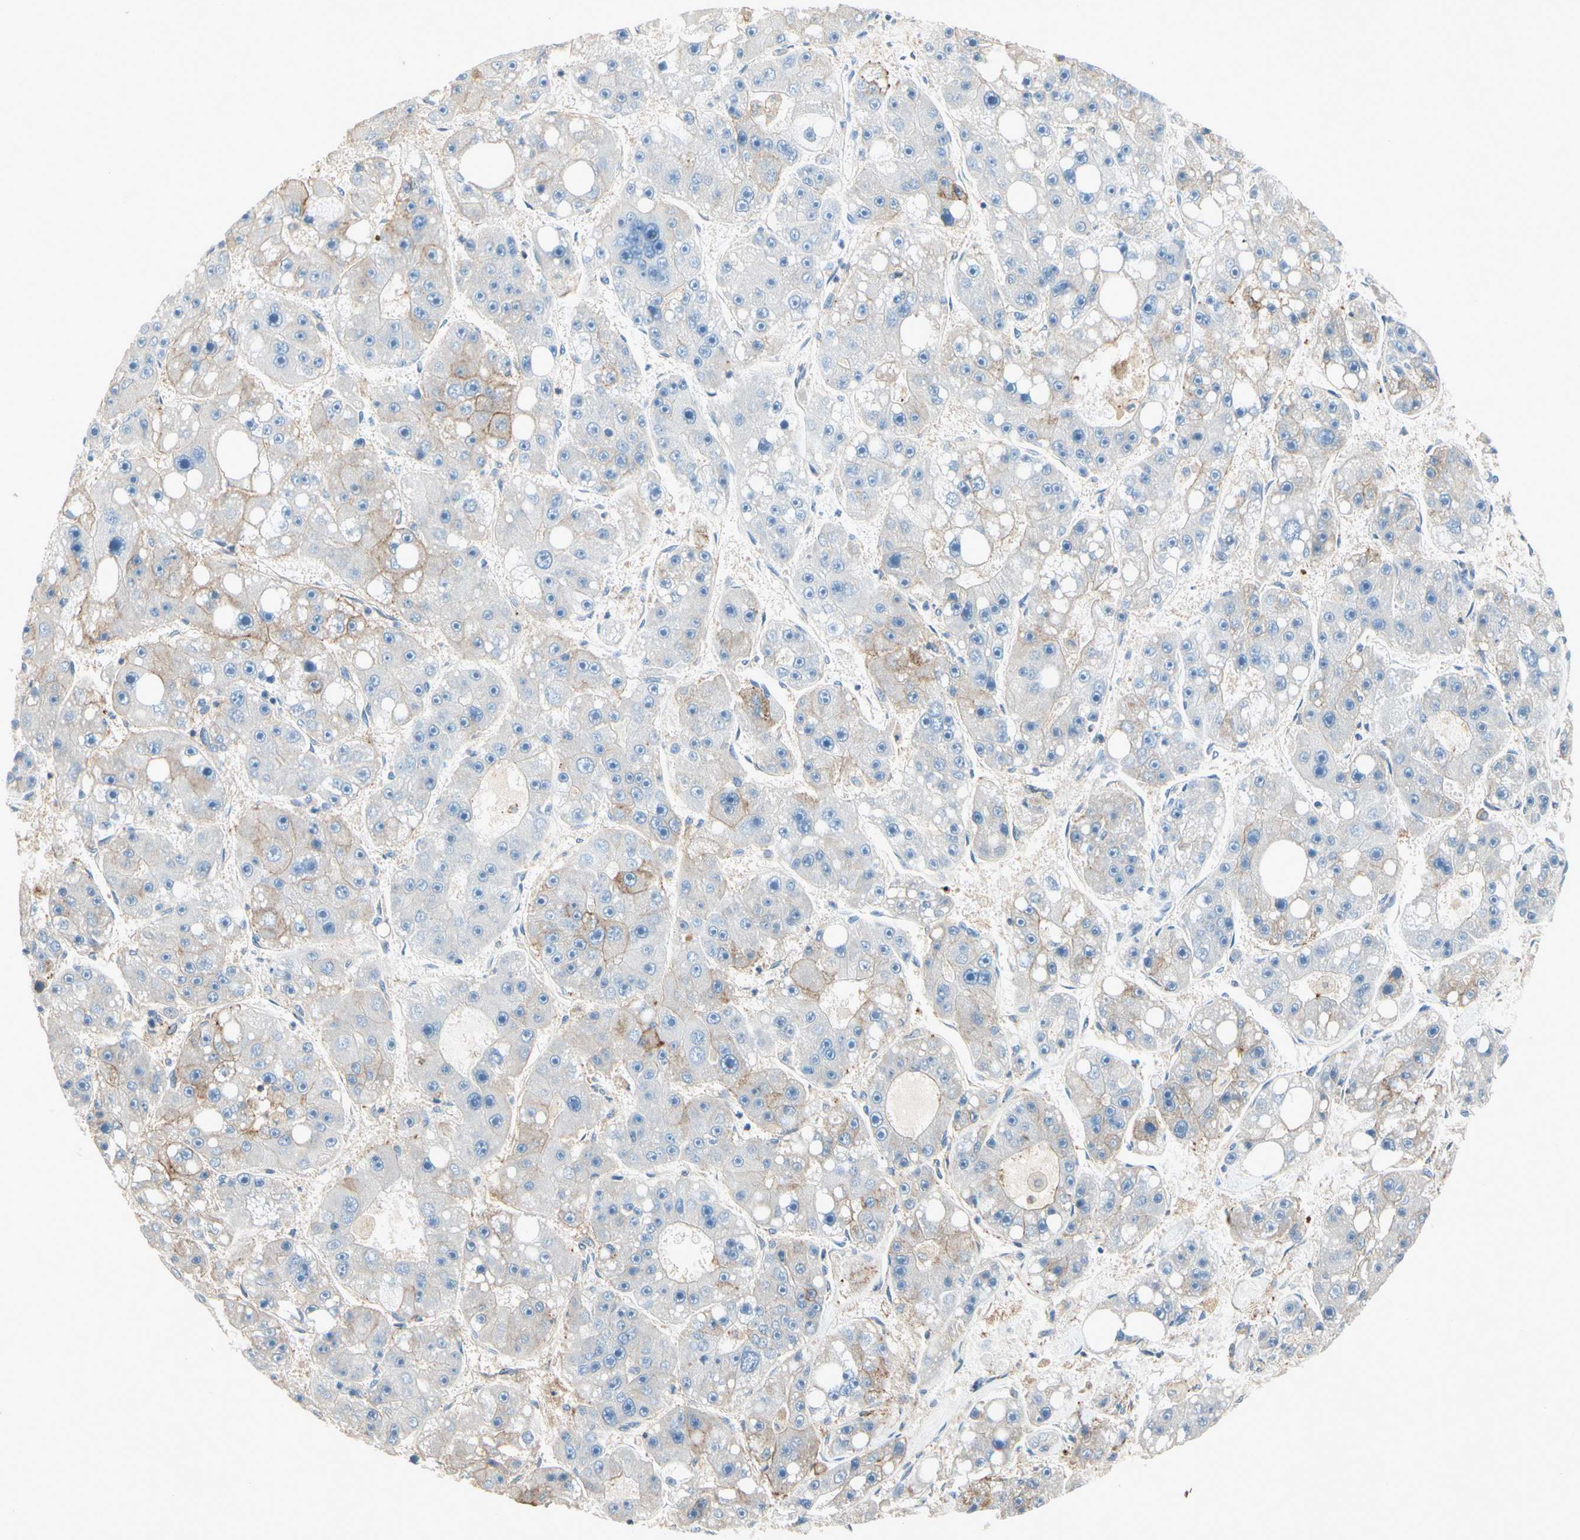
{"staining": {"intensity": "weak", "quantity": "<25%", "location": "cytoplasmic/membranous"}, "tissue": "liver cancer", "cell_type": "Tumor cells", "image_type": "cancer", "snomed": [{"axis": "morphology", "description": "Carcinoma, Hepatocellular, NOS"}, {"axis": "topography", "description": "Liver"}], "caption": "Tumor cells are negative for brown protein staining in liver cancer (hepatocellular carcinoma).", "gene": "NDFIP2", "patient": {"sex": "female", "age": 61}}